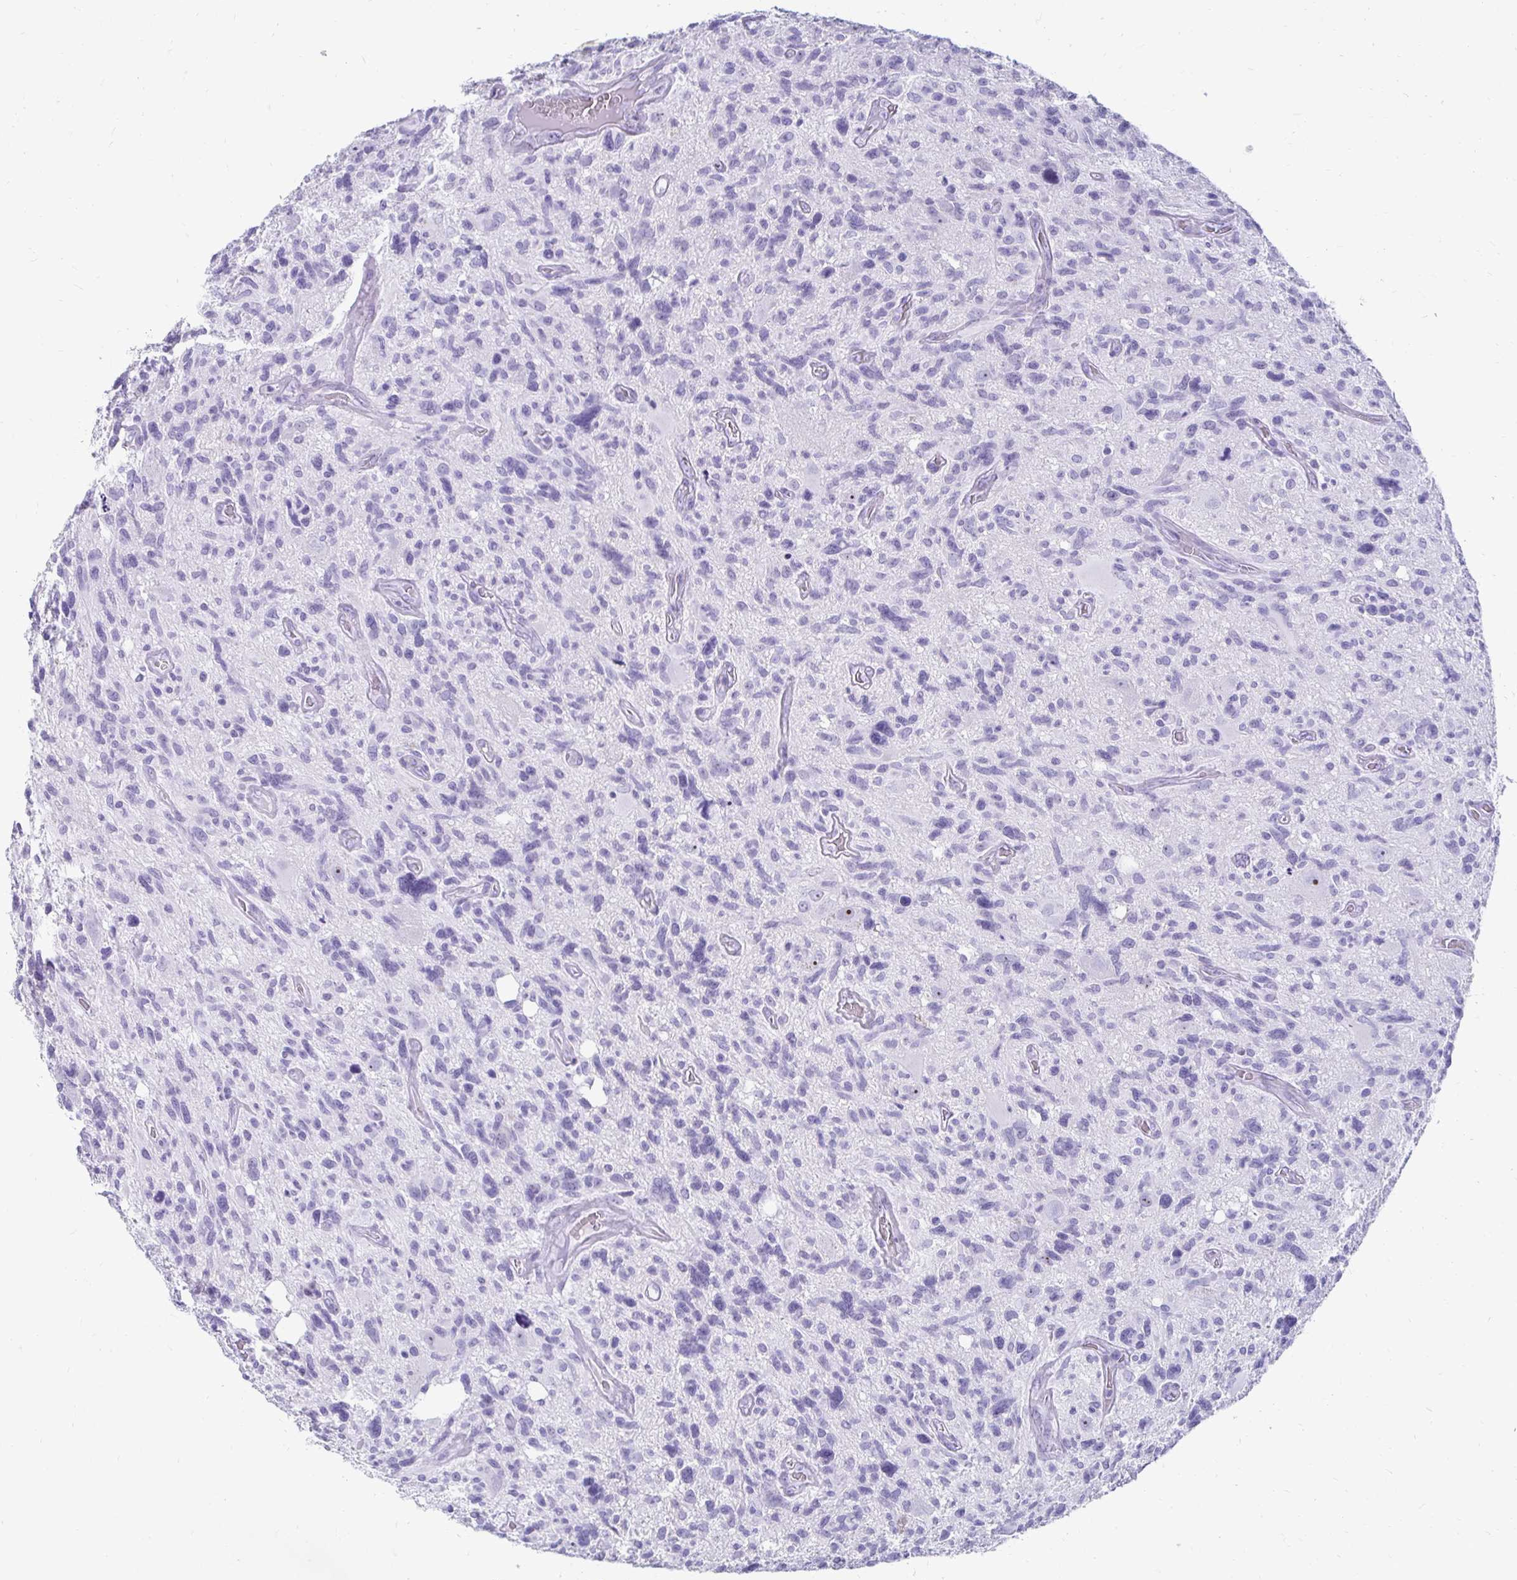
{"staining": {"intensity": "negative", "quantity": "none", "location": "none"}, "tissue": "glioma", "cell_type": "Tumor cells", "image_type": "cancer", "snomed": [{"axis": "morphology", "description": "Glioma, malignant, High grade"}, {"axis": "topography", "description": "Brain"}], "caption": "Immunohistochemistry of human malignant glioma (high-grade) demonstrates no expression in tumor cells.", "gene": "CST6", "patient": {"sex": "male", "age": 49}}